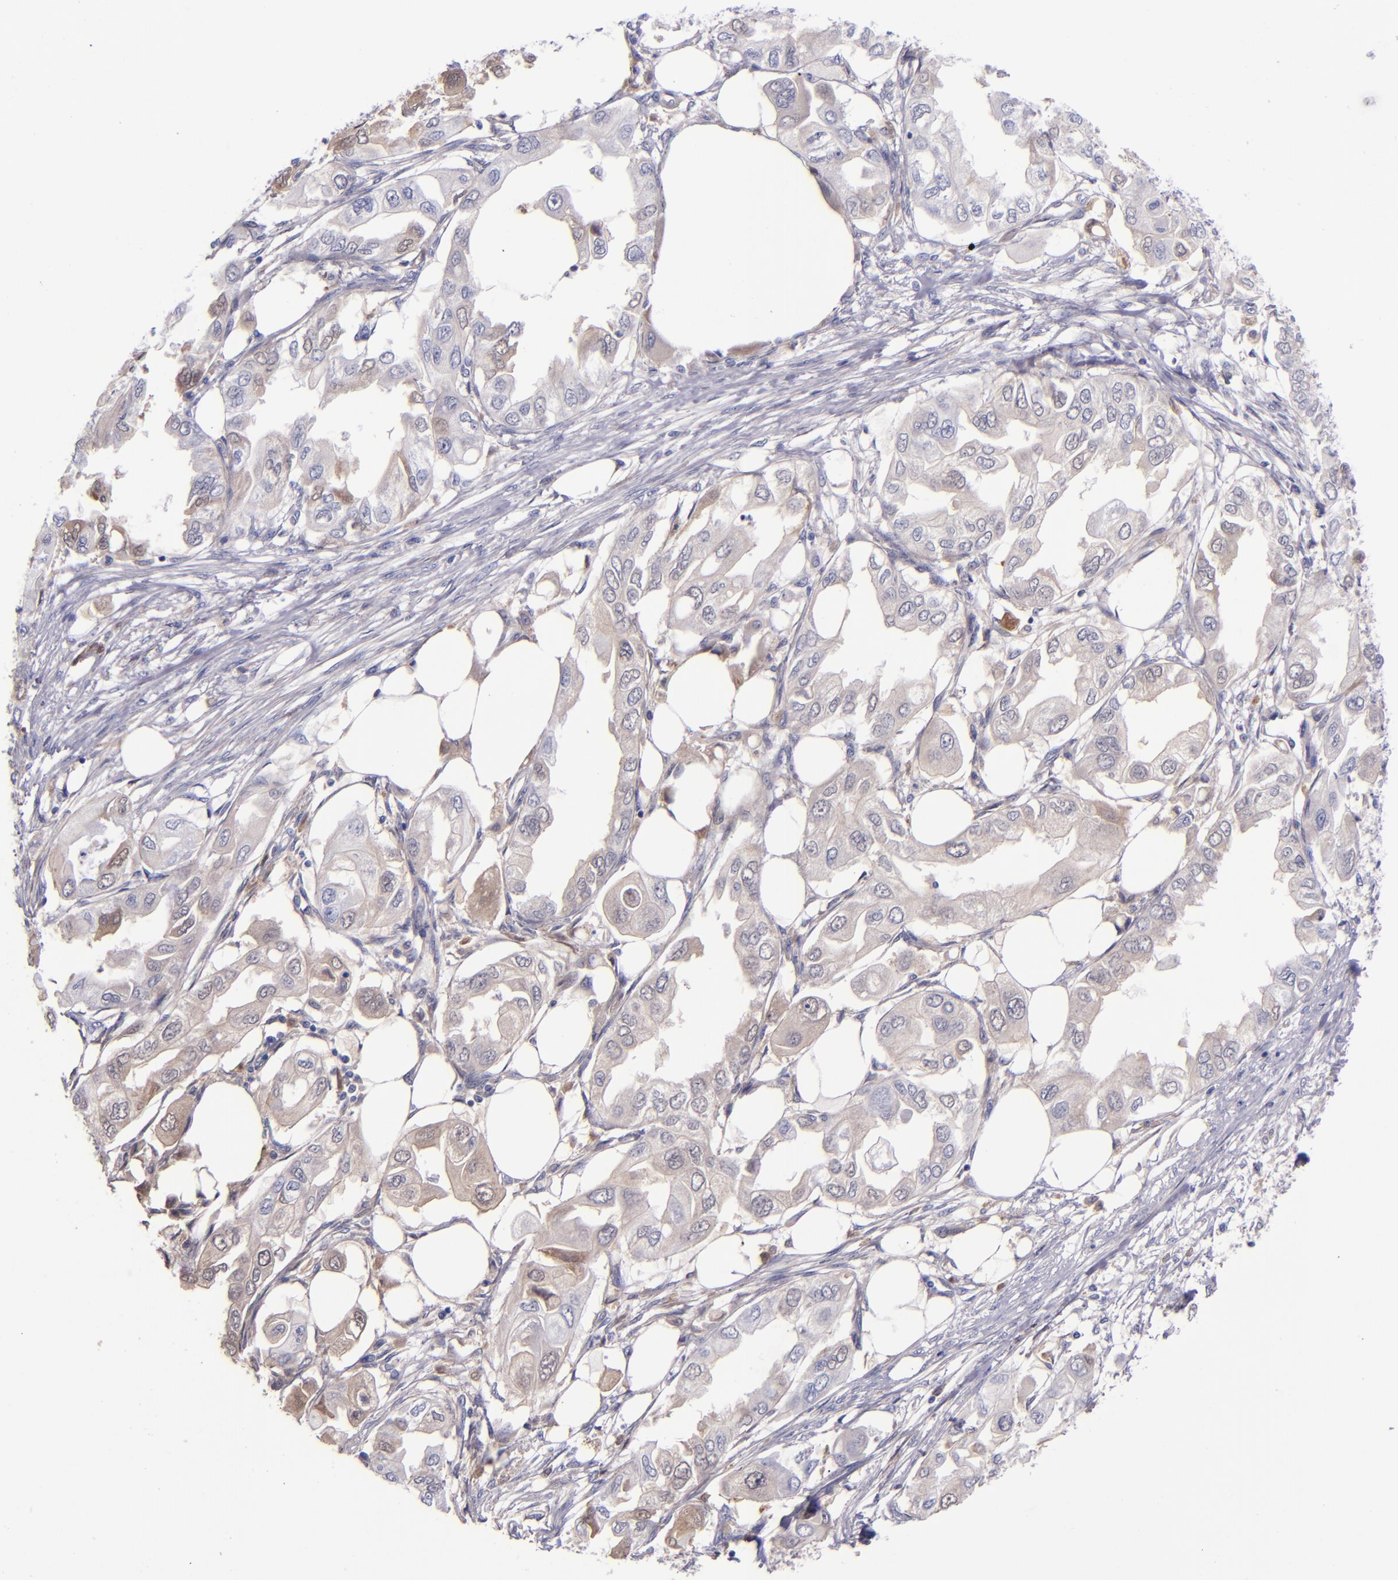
{"staining": {"intensity": "weak", "quantity": ">75%", "location": "cytoplasmic/membranous"}, "tissue": "endometrial cancer", "cell_type": "Tumor cells", "image_type": "cancer", "snomed": [{"axis": "morphology", "description": "Adenocarcinoma, NOS"}, {"axis": "topography", "description": "Endometrium"}], "caption": "Tumor cells display weak cytoplasmic/membranous positivity in approximately >75% of cells in adenocarcinoma (endometrial). (Brightfield microscopy of DAB IHC at high magnification).", "gene": "KNG1", "patient": {"sex": "female", "age": 67}}